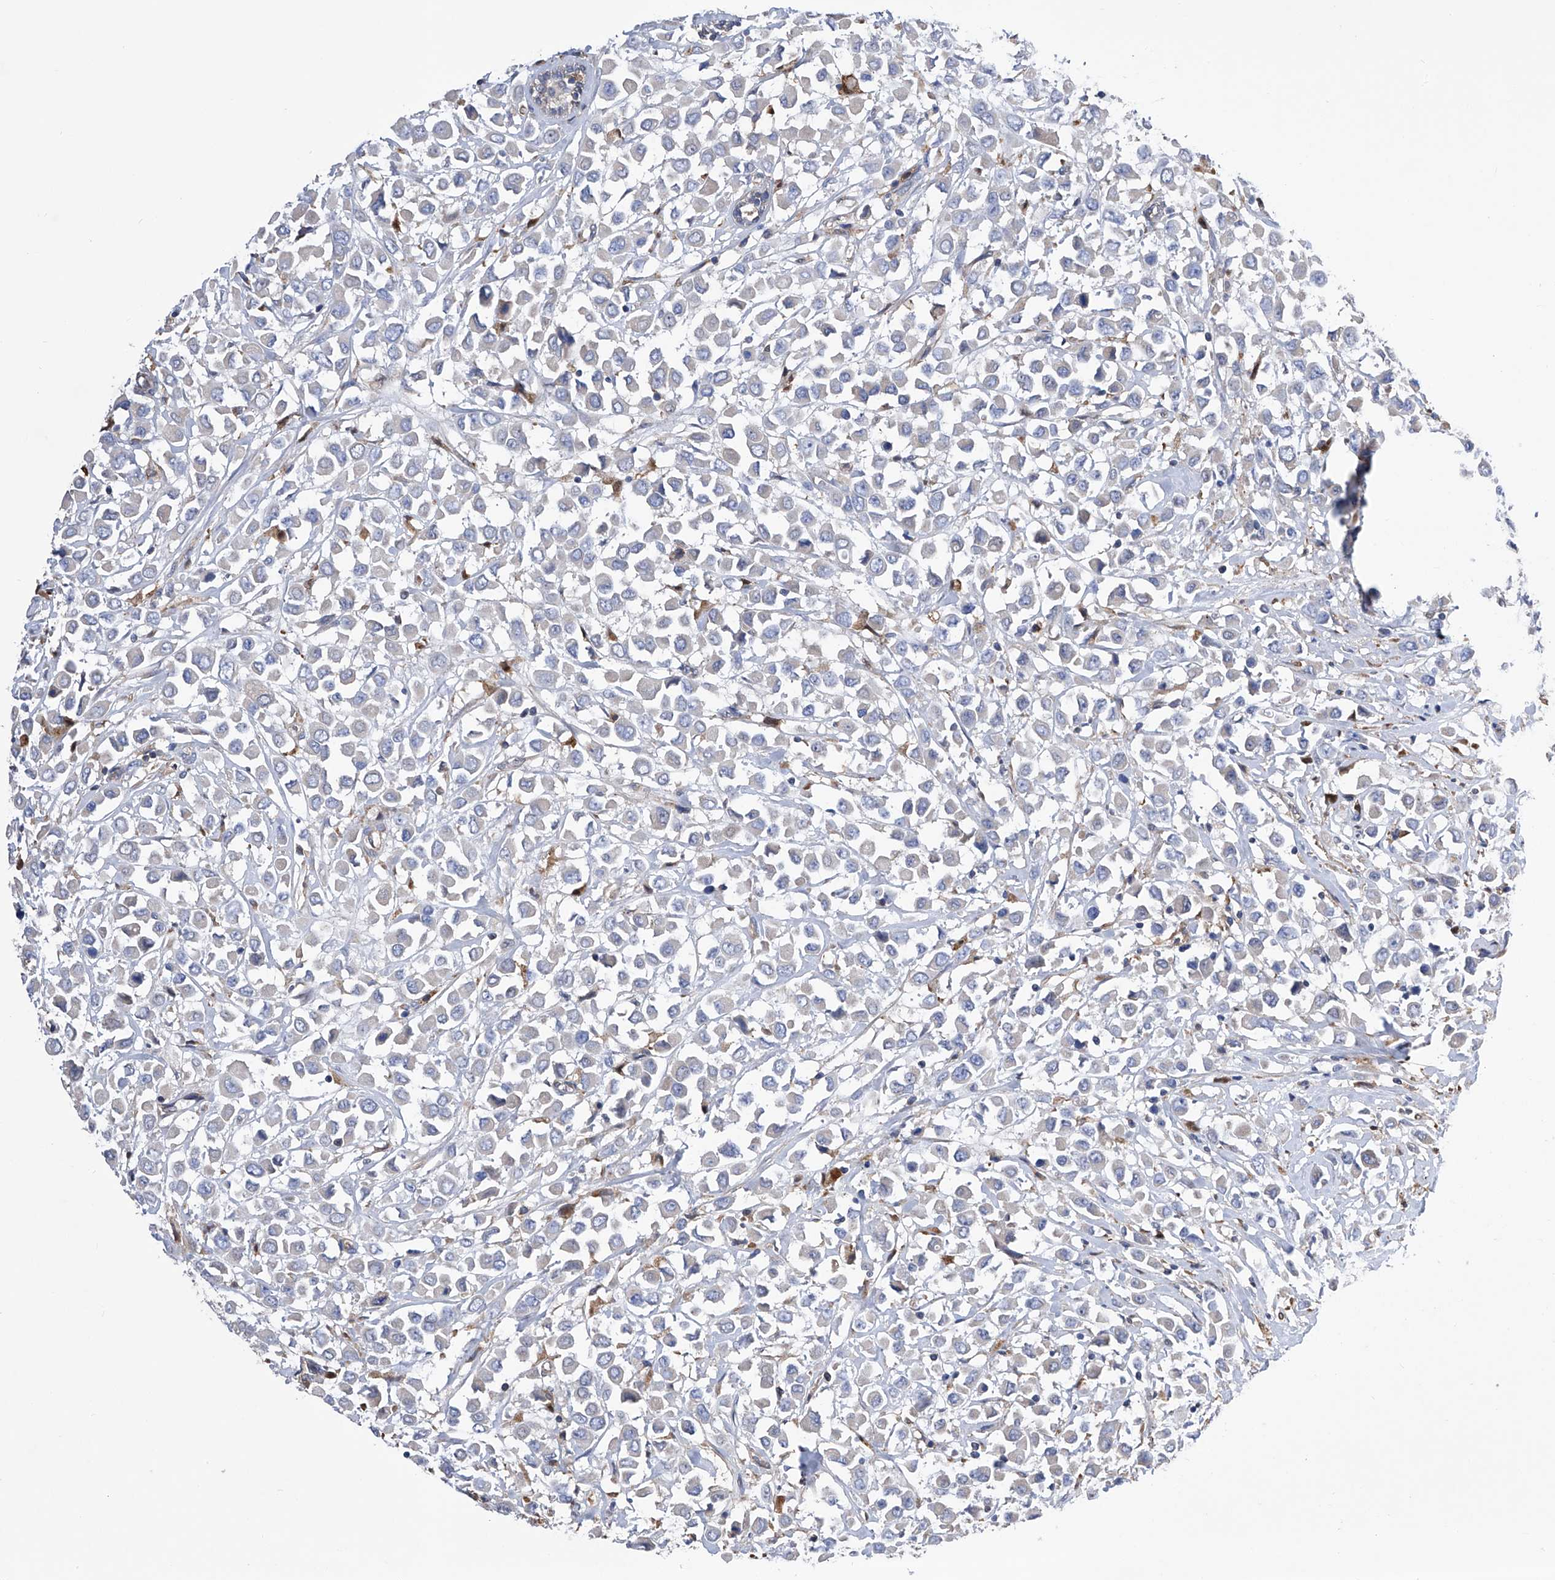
{"staining": {"intensity": "negative", "quantity": "none", "location": "none"}, "tissue": "breast cancer", "cell_type": "Tumor cells", "image_type": "cancer", "snomed": [{"axis": "morphology", "description": "Duct carcinoma"}, {"axis": "topography", "description": "Breast"}], "caption": "Tumor cells show no significant expression in infiltrating ductal carcinoma (breast).", "gene": "SPATA20", "patient": {"sex": "female", "age": 61}}